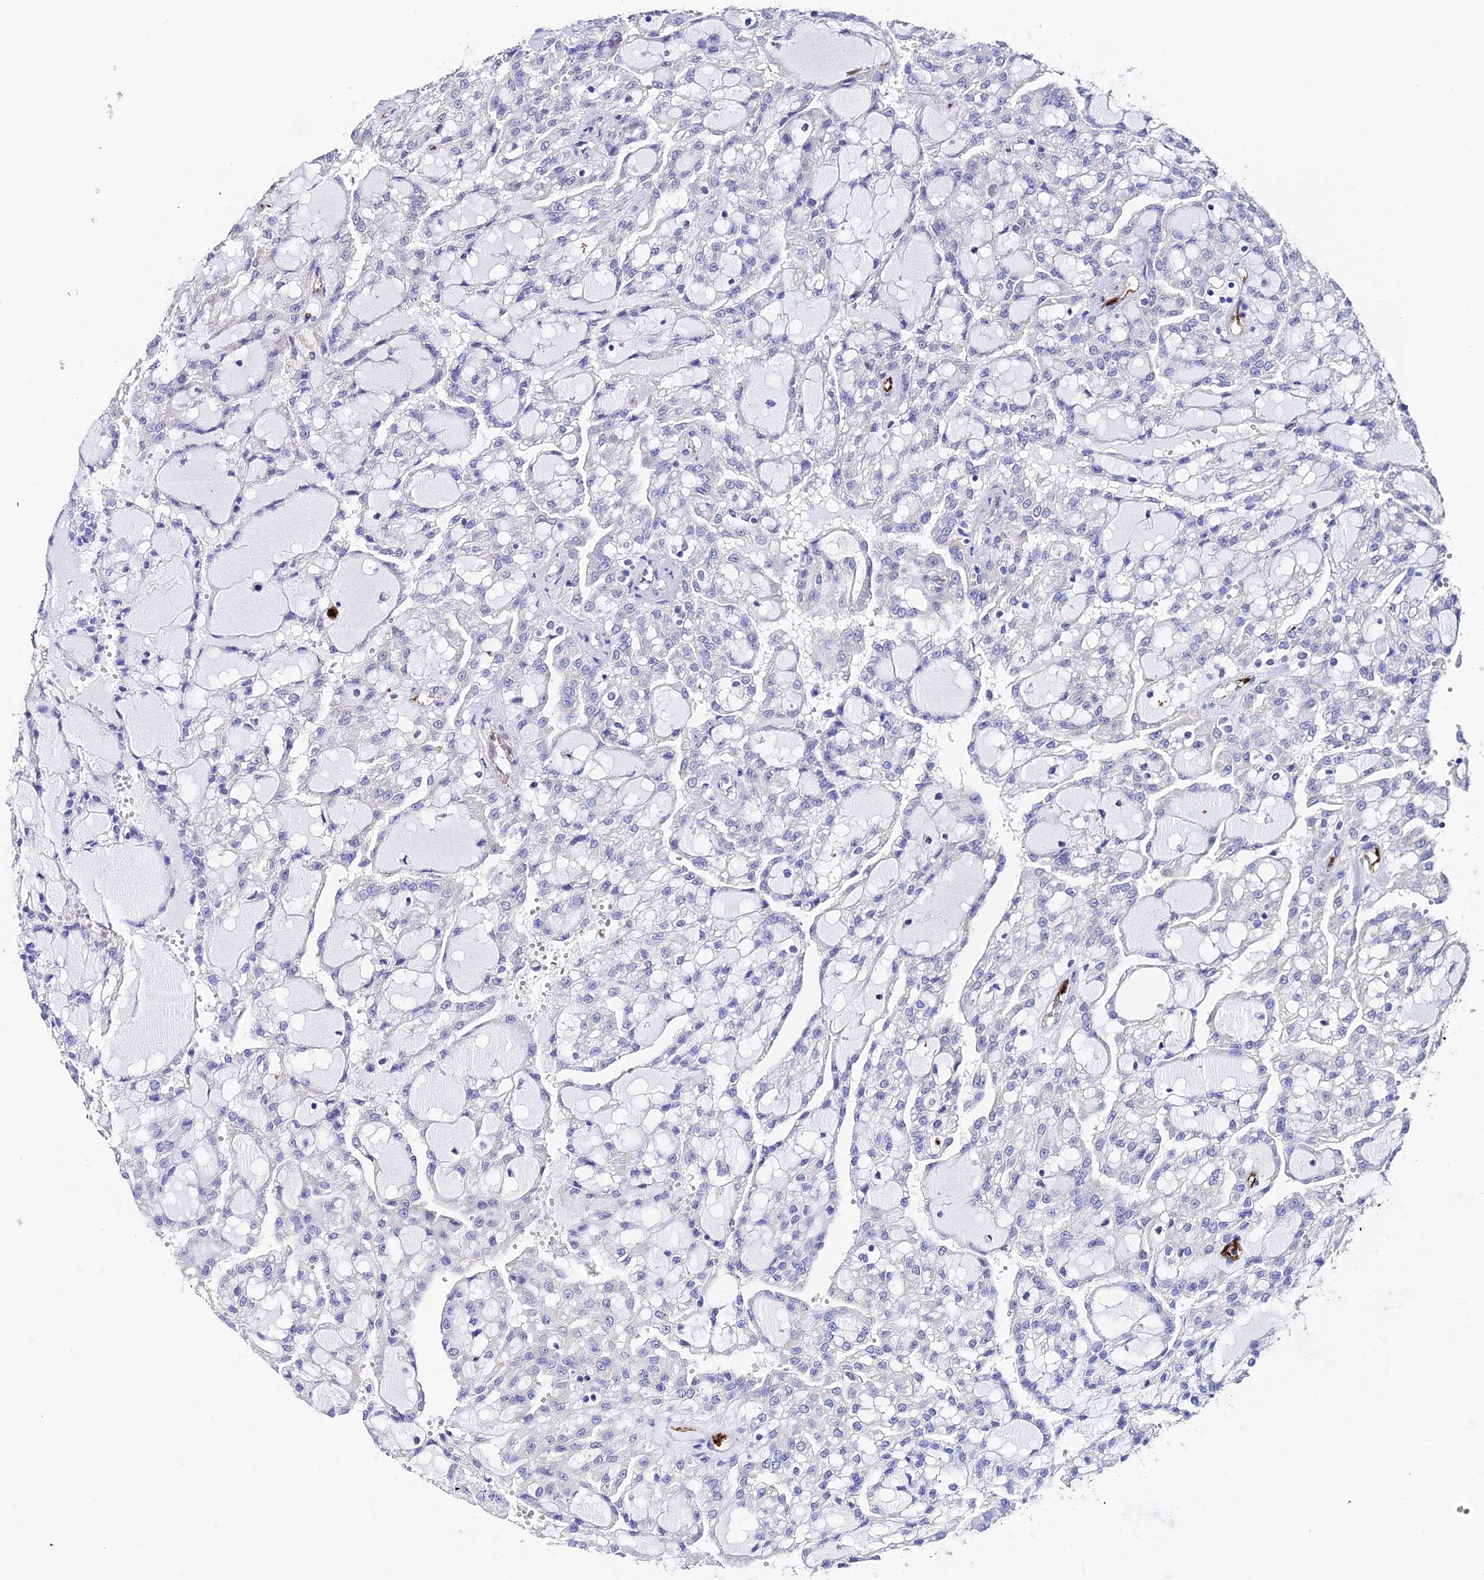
{"staining": {"intensity": "negative", "quantity": "none", "location": "none"}, "tissue": "renal cancer", "cell_type": "Tumor cells", "image_type": "cancer", "snomed": [{"axis": "morphology", "description": "Adenocarcinoma, NOS"}, {"axis": "topography", "description": "Kidney"}], "caption": "Protein analysis of renal cancer (adenocarcinoma) displays no significant expression in tumor cells.", "gene": "ESM1", "patient": {"sex": "male", "age": 63}}